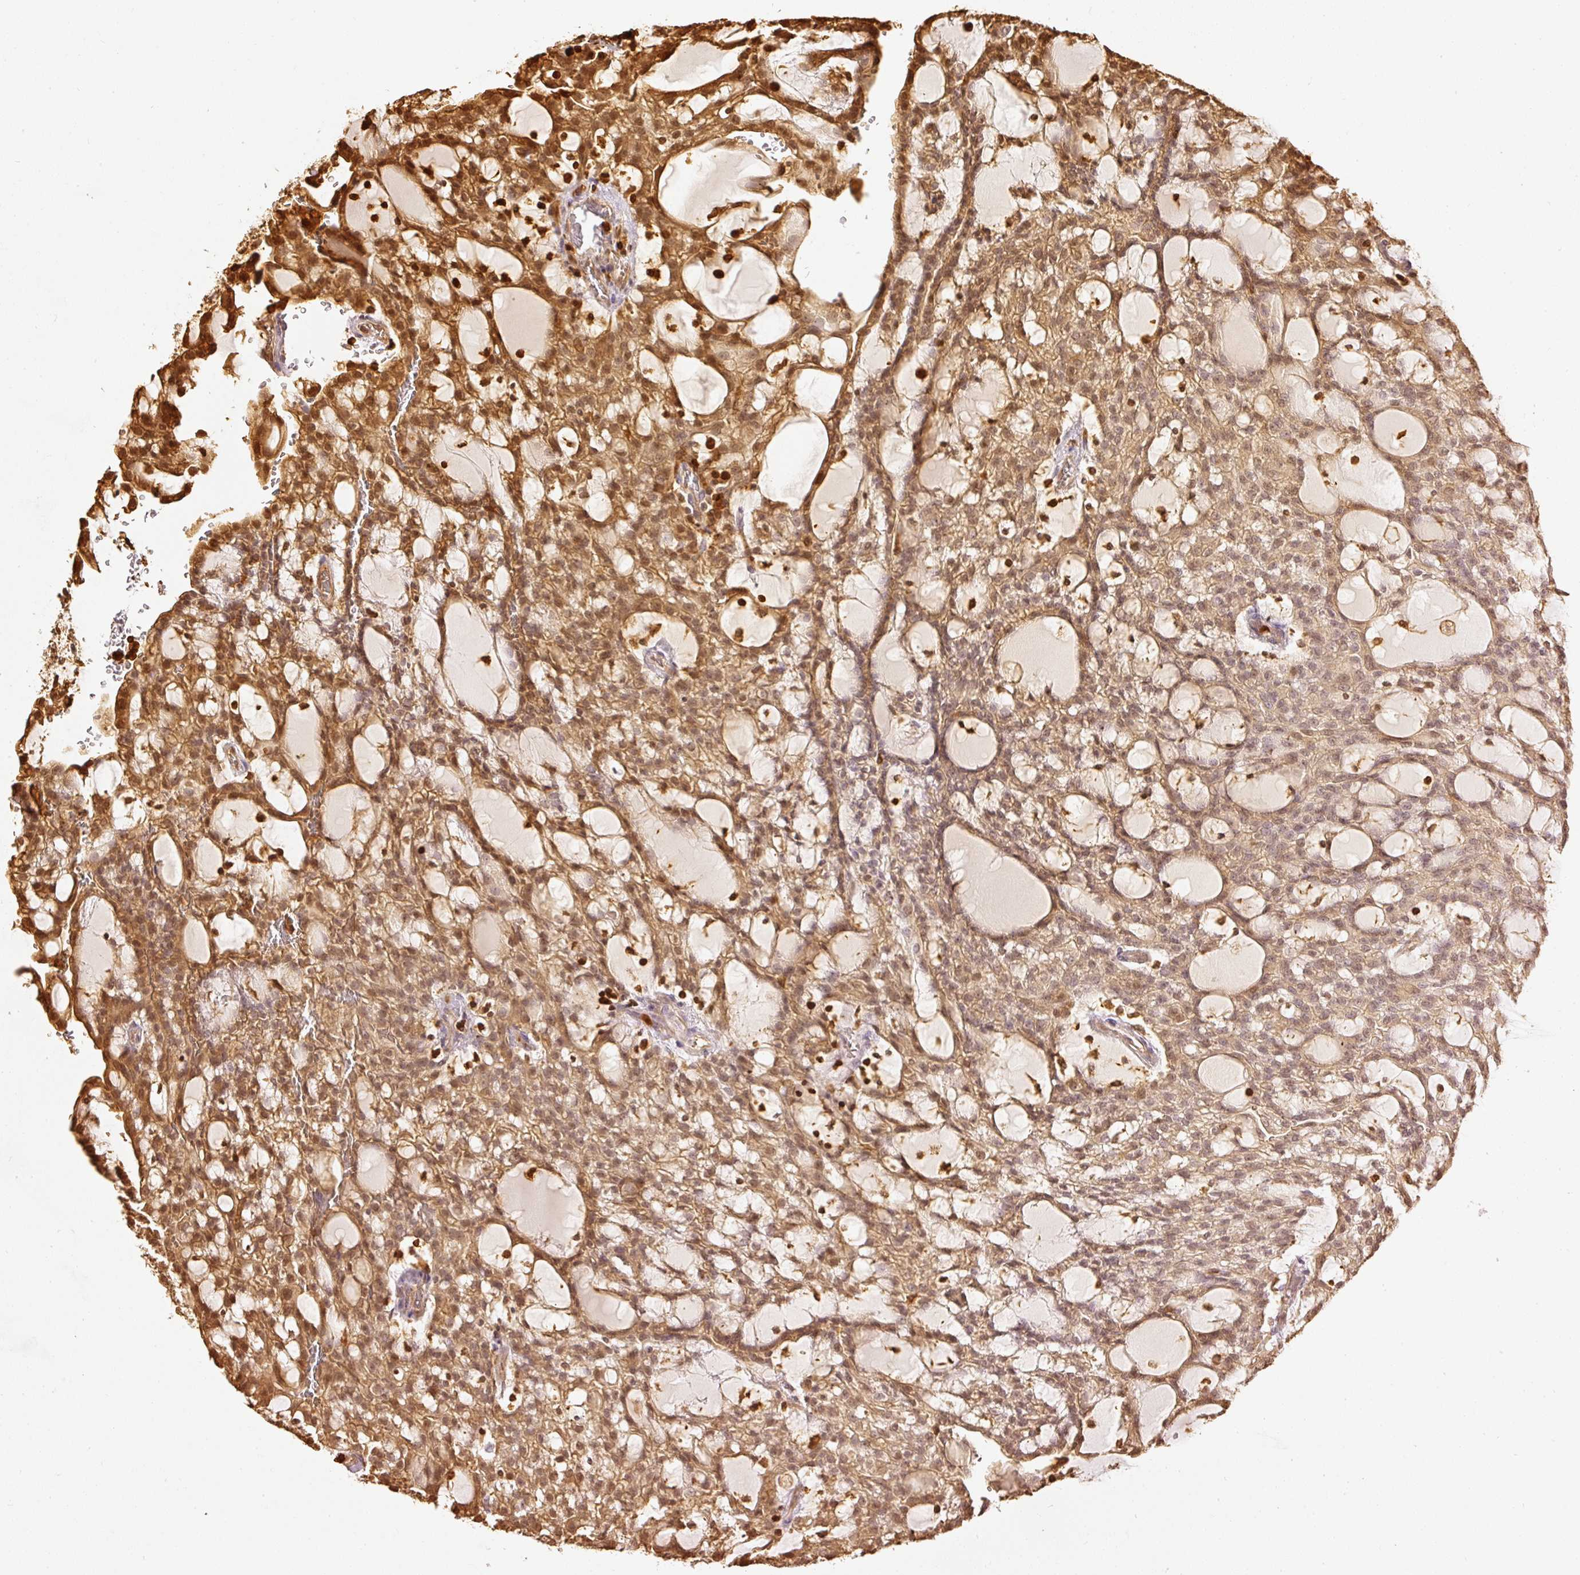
{"staining": {"intensity": "moderate", "quantity": ">75%", "location": "cytoplasmic/membranous,nuclear"}, "tissue": "renal cancer", "cell_type": "Tumor cells", "image_type": "cancer", "snomed": [{"axis": "morphology", "description": "Adenocarcinoma, NOS"}, {"axis": "topography", "description": "Kidney"}], "caption": "Human renal cancer stained for a protein (brown) demonstrates moderate cytoplasmic/membranous and nuclear positive staining in approximately >75% of tumor cells.", "gene": "PFN1", "patient": {"sex": "male", "age": 63}}